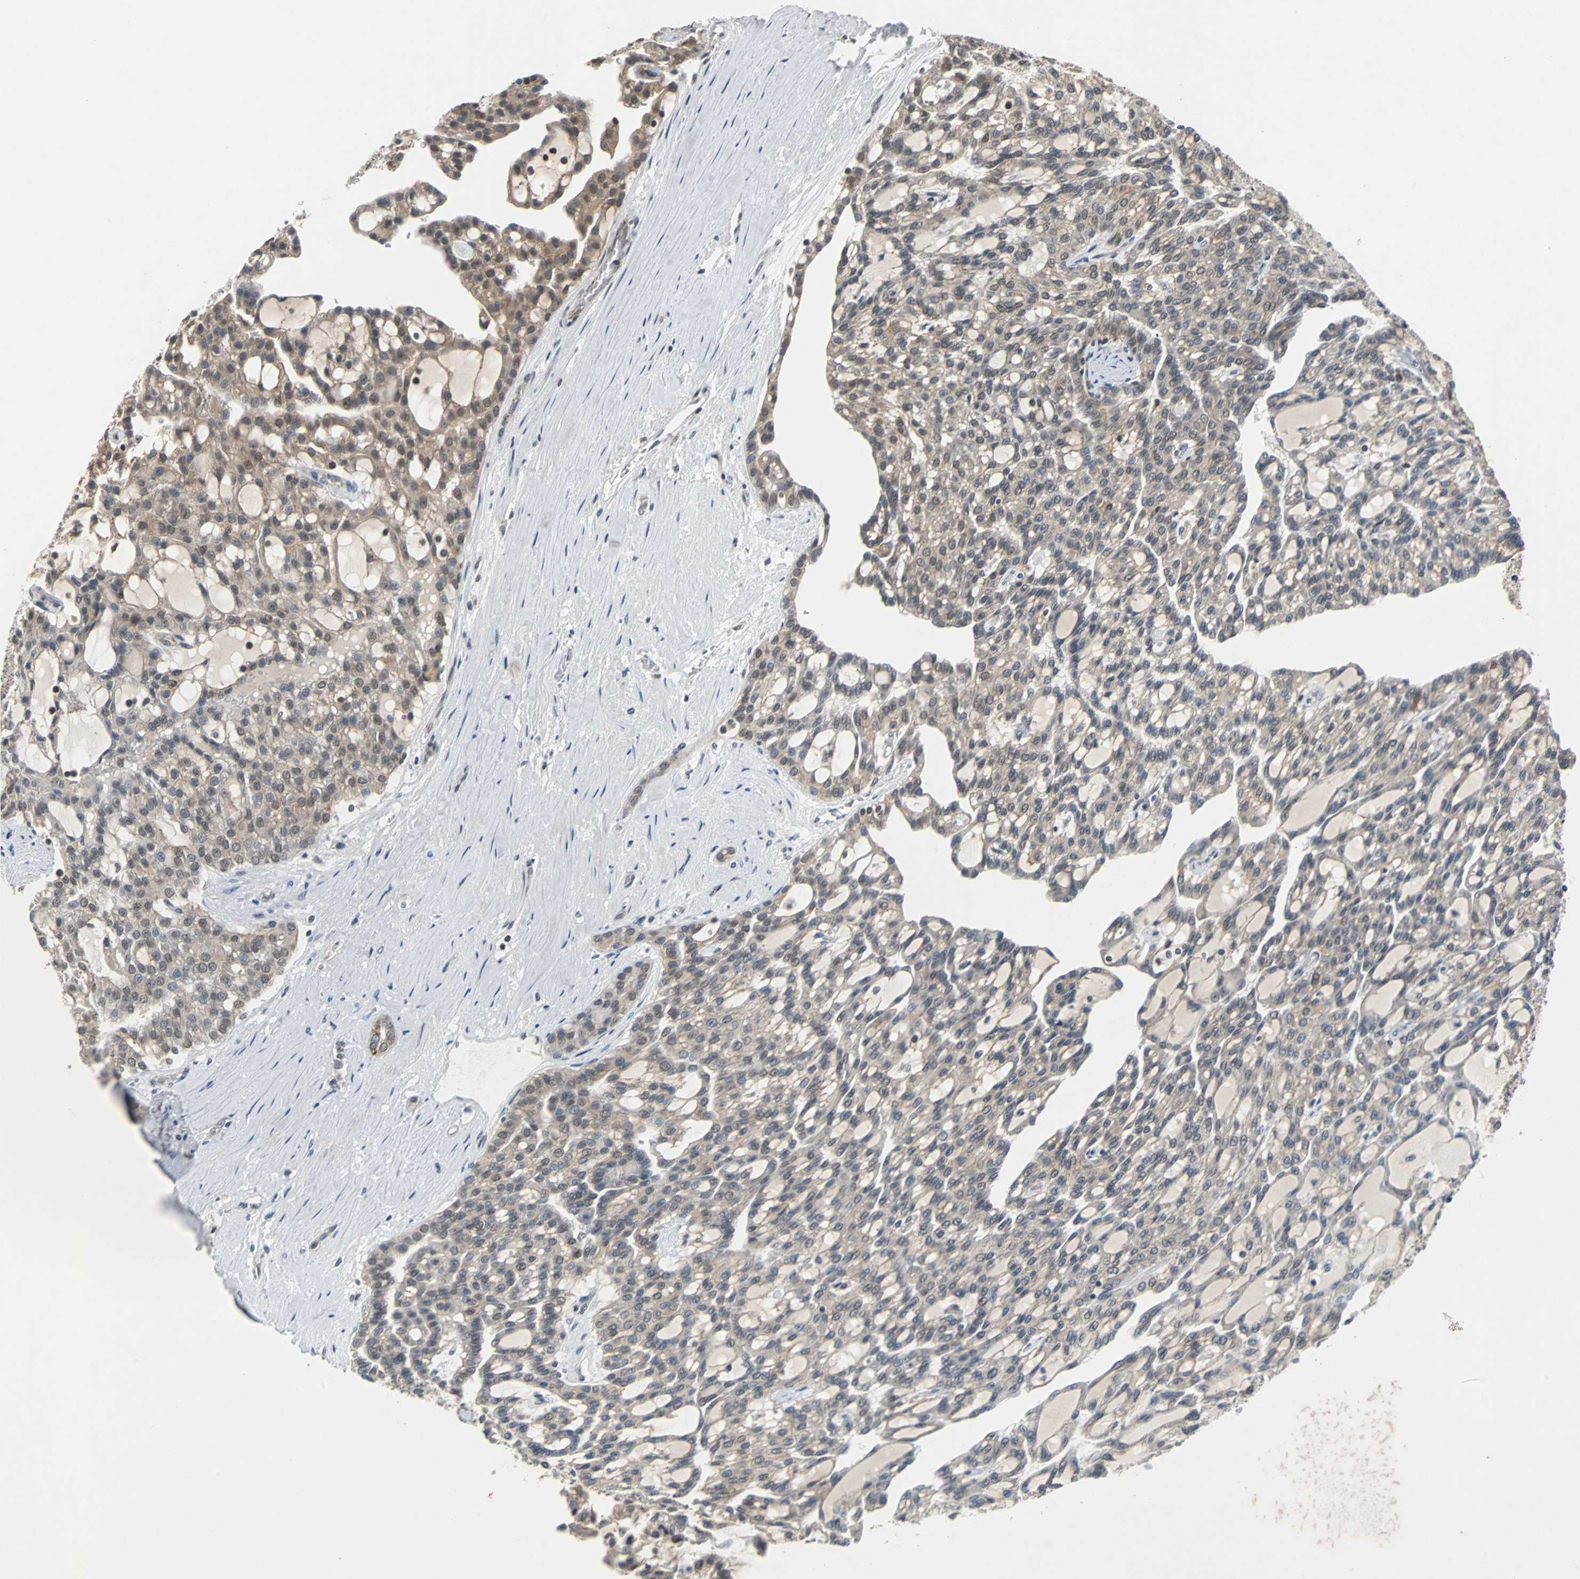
{"staining": {"intensity": "weak", "quantity": "25%-75%", "location": "cytoplasmic/membranous"}, "tissue": "renal cancer", "cell_type": "Tumor cells", "image_type": "cancer", "snomed": [{"axis": "morphology", "description": "Adenocarcinoma, NOS"}, {"axis": "topography", "description": "Kidney"}], "caption": "A micrograph of renal cancer (adenocarcinoma) stained for a protein shows weak cytoplasmic/membranous brown staining in tumor cells.", "gene": "LSR", "patient": {"sex": "male", "age": 63}}